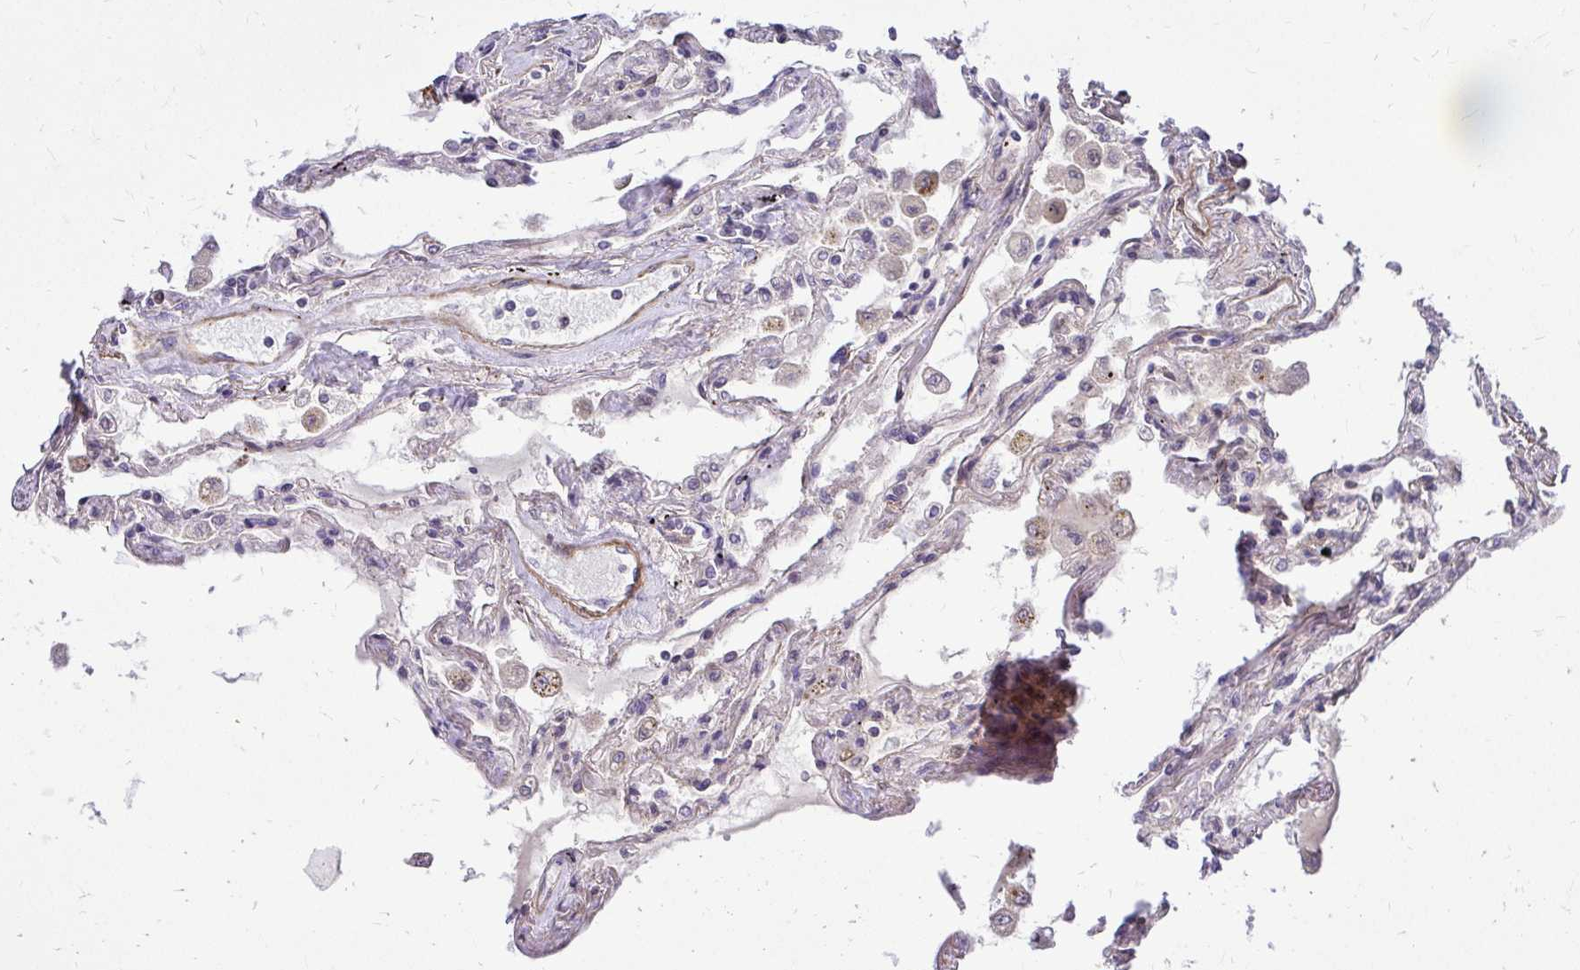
{"staining": {"intensity": "moderate", "quantity": "25%-75%", "location": "cytoplasmic/membranous"}, "tissue": "lung", "cell_type": "Alveolar cells", "image_type": "normal", "snomed": [{"axis": "morphology", "description": "Normal tissue, NOS"}, {"axis": "morphology", "description": "Adenocarcinoma, NOS"}, {"axis": "topography", "description": "Cartilage tissue"}, {"axis": "topography", "description": "Lung"}], "caption": "Immunohistochemical staining of normal human lung displays moderate cytoplasmic/membranous protein positivity in approximately 25%-75% of alveolar cells. The staining is performed using DAB brown chromogen to label protein expression. The nuclei are counter-stained blue using hematoxylin.", "gene": "TRIP6", "patient": {"sex": "female", "age": 67}}